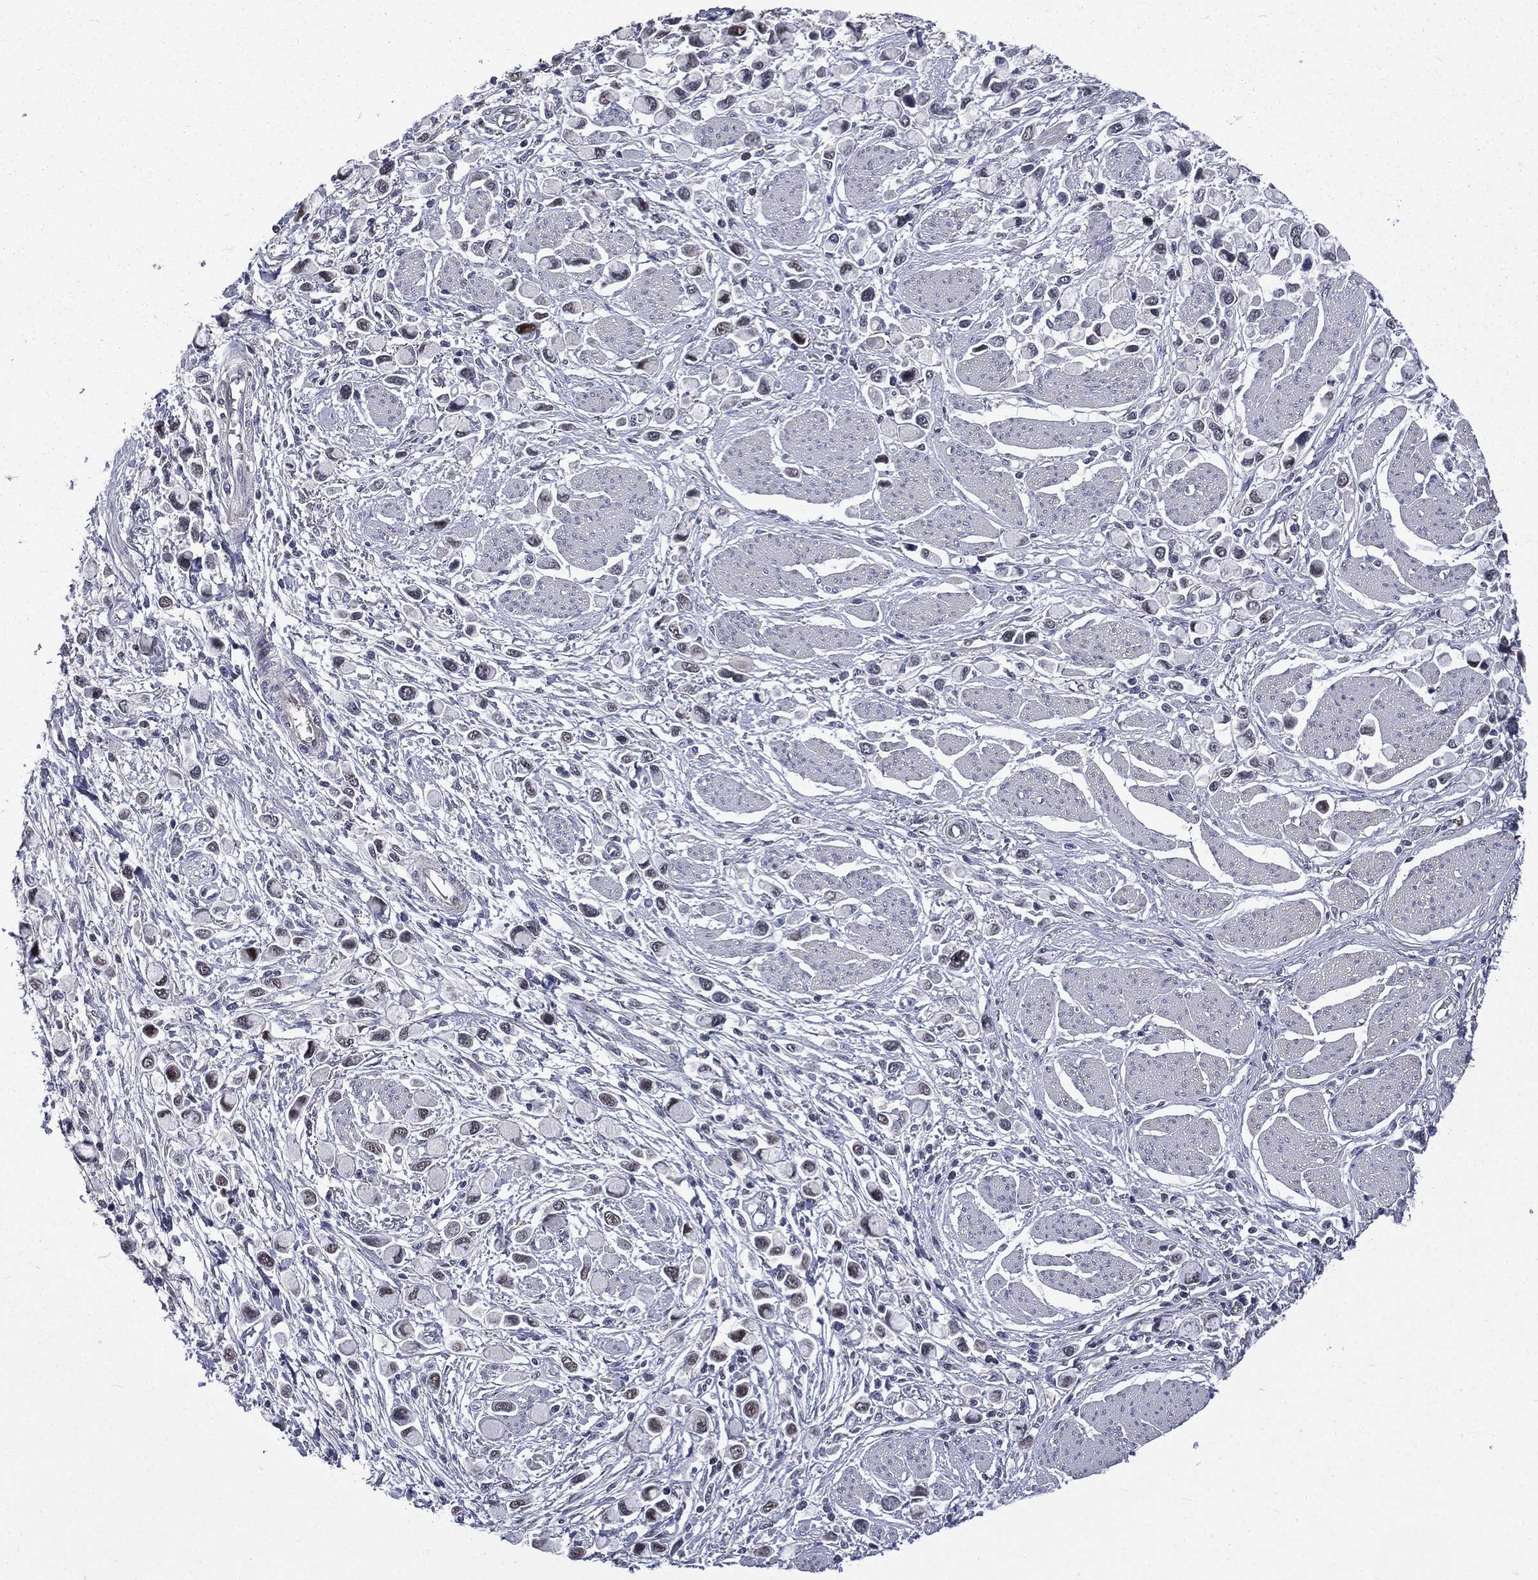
{"staining": {"intensity": "negative", "quantity": "none", "location": "none"}, "tissue": "stomach cancer", "cell_type": "Tumor cells", "image_type": "cancer", "snomed": [{"axis": "morphology", "description": "Adenocarcinoma, NOS"}, {"axis": "topography", "description": "Stomach"}], "caption": "Image shows no protein staining in tumor cells of stomach cancer (adenocarcinoma) tissue.", "gene": "FGG", "patient": {"sex": "female", "age": 81}}